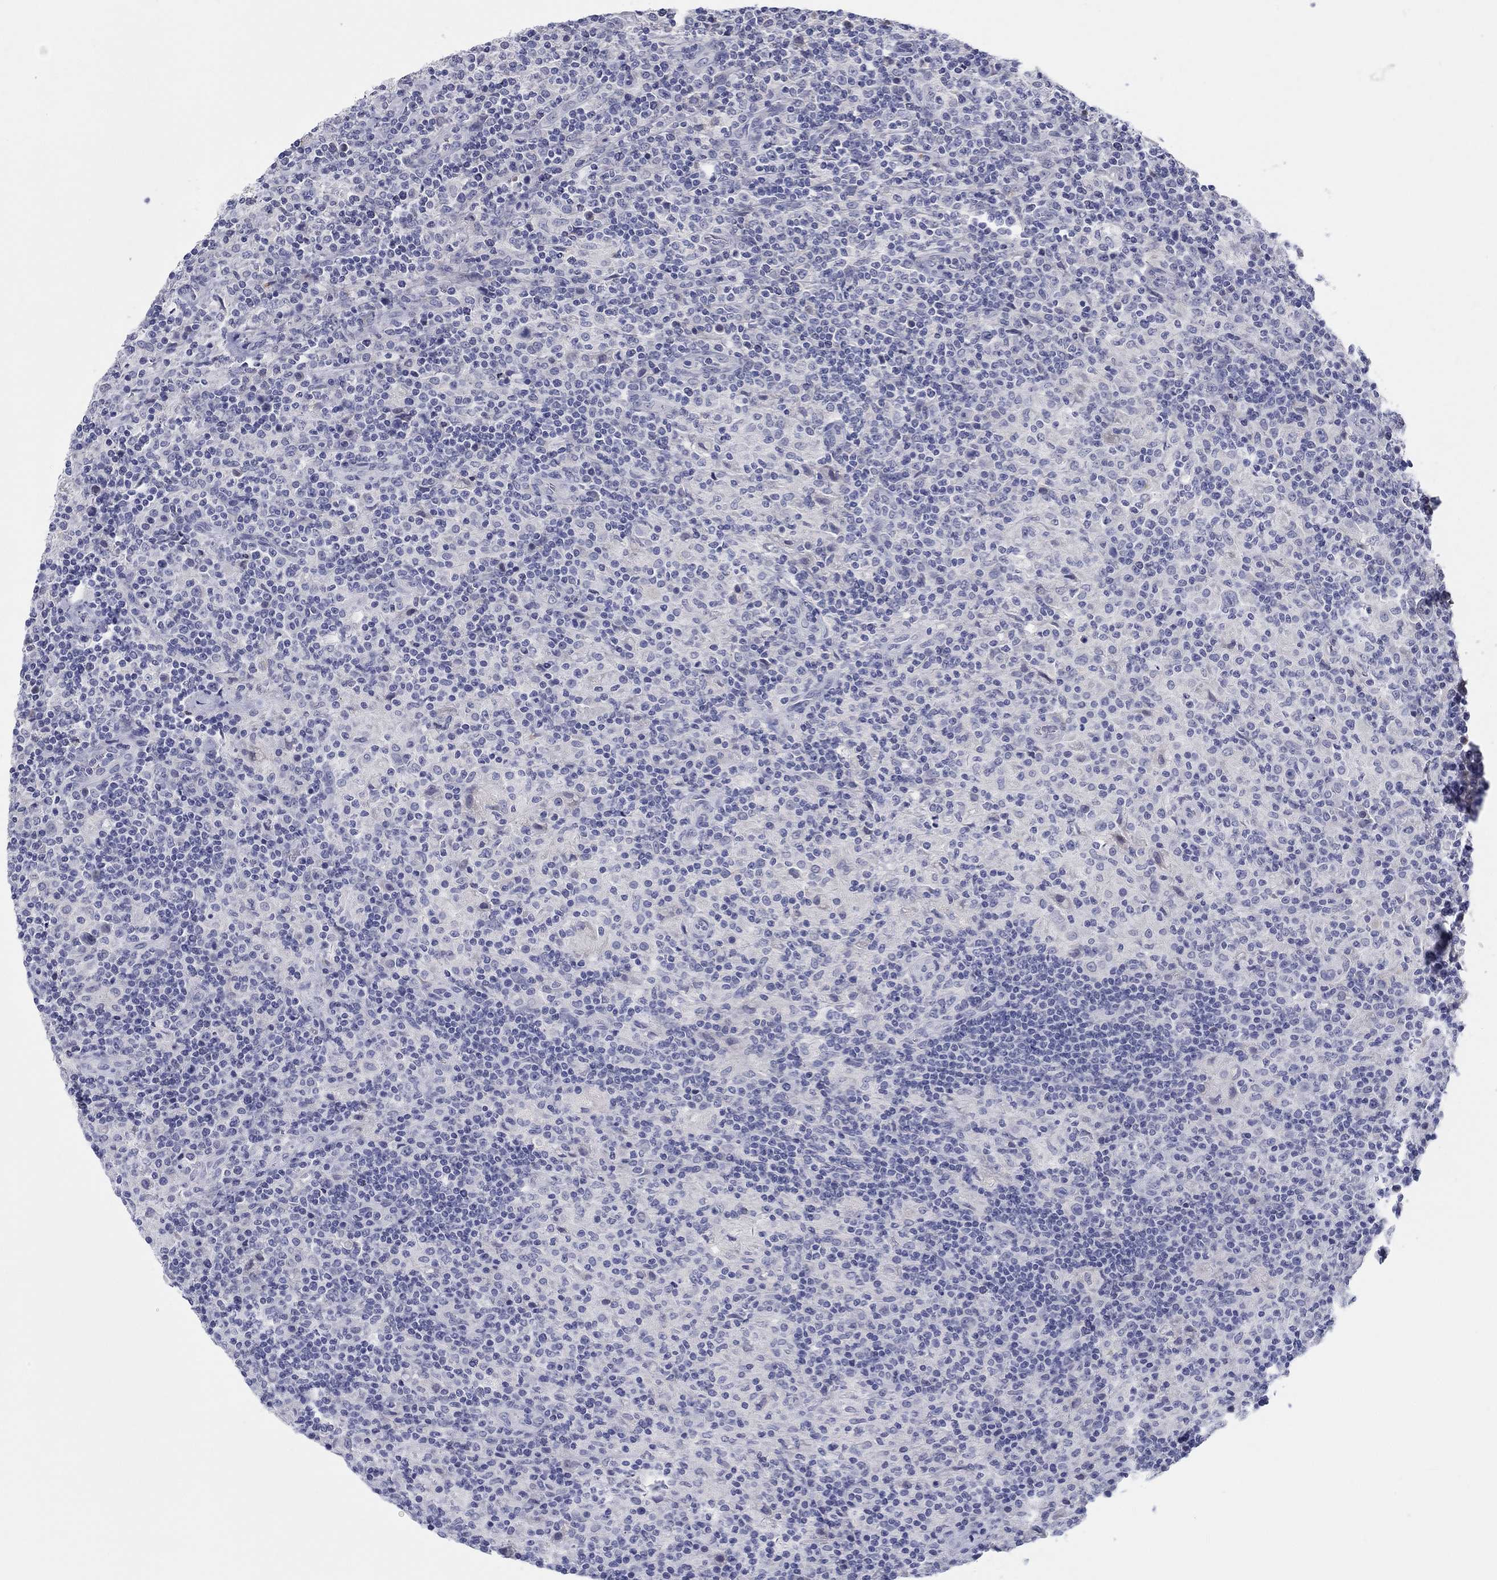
{"staining": {"intensity": "negative", "quantity": "none", "location": "none"}, "tissue": "lymphoma", "cell_type": "Tumor cells", "image_type": "cancer", "snomed": [{"axis": "morphology", "description": "Hodgkin's disease, NOS"}, {"axis": "topography", "description": "Lymph node"}], "caption": "An immunohistochemistry (IHC) micrograph of lymphoma is shown. There is no staining in tumor cells of lymphoma. (Brightfield microscopy of DAB (3,3'-diaminobenzidine) IHC at high magnification).", "gene": "LRRC4C", "patient": {"sex": "male", "age": 70}}